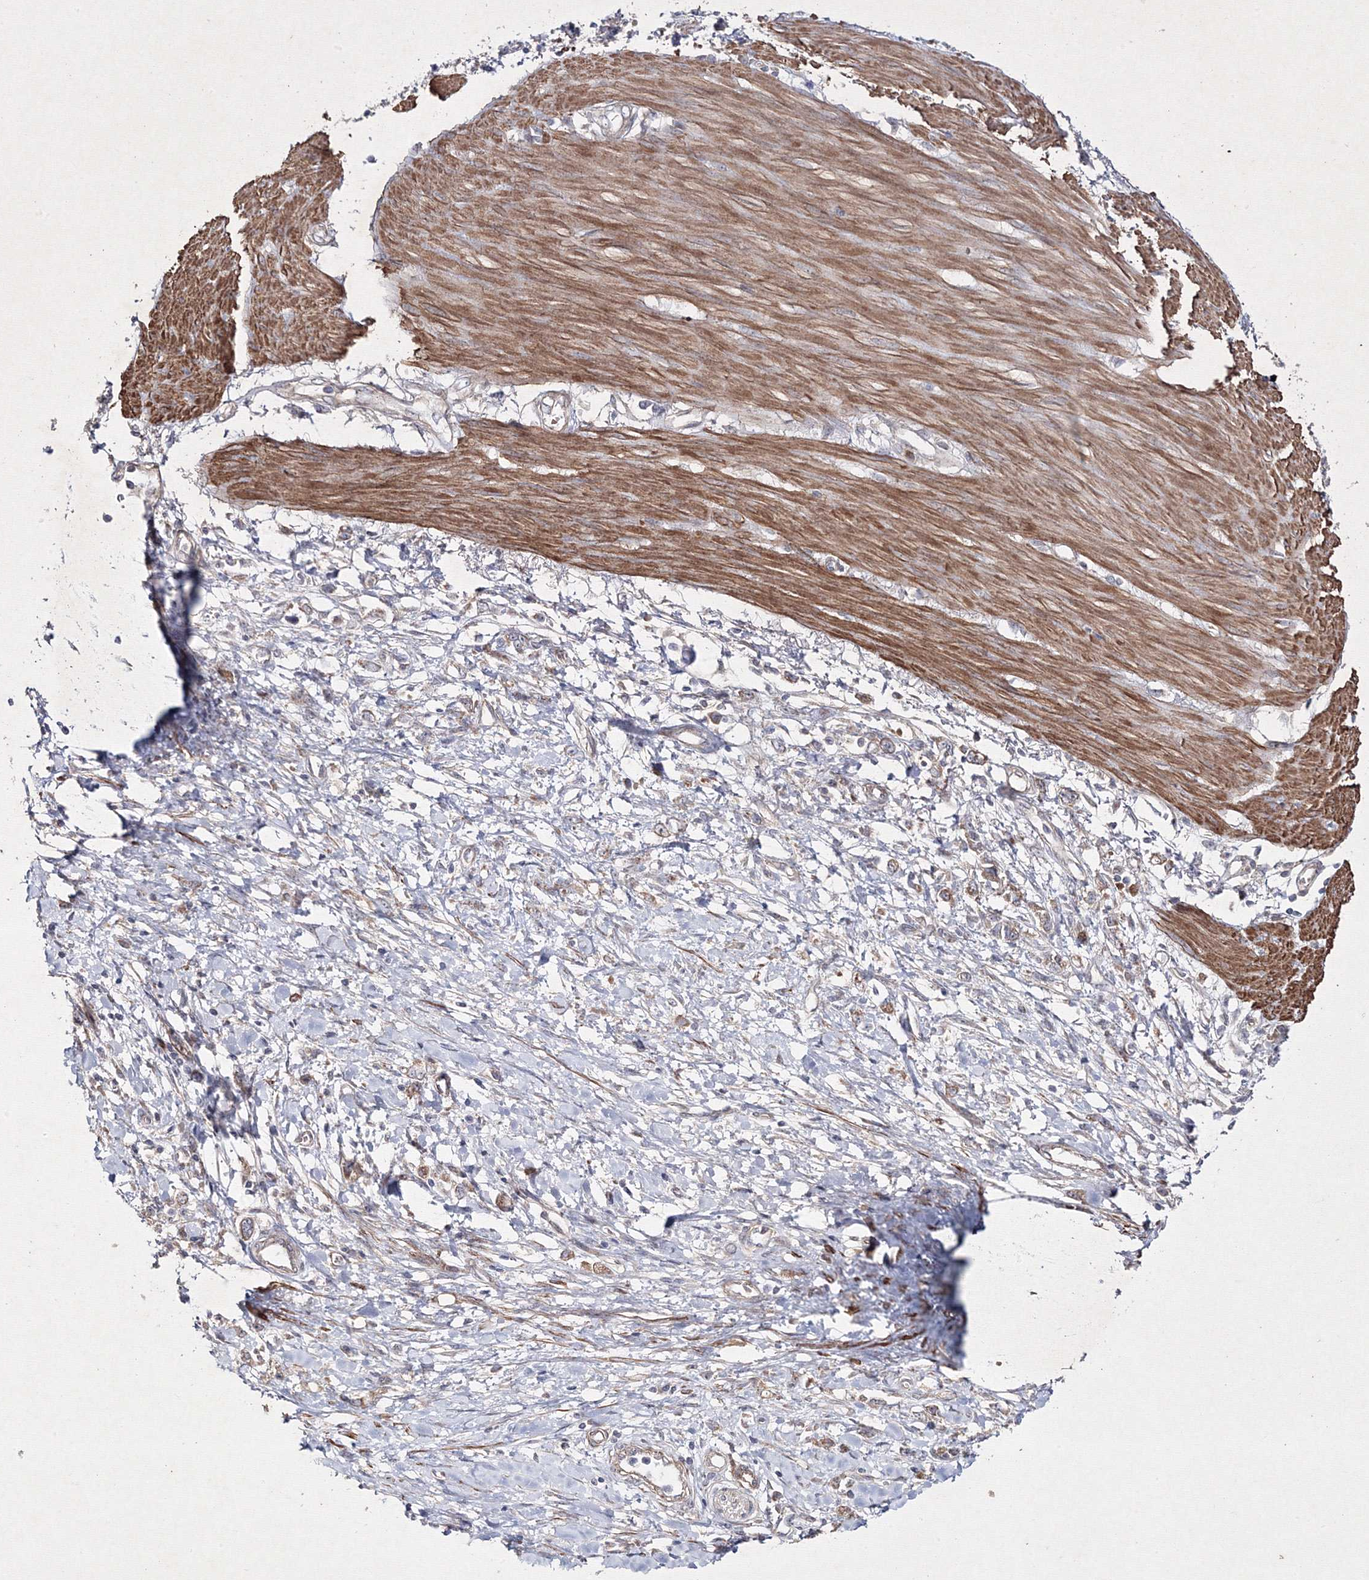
{"staining": {"intensity": "weak", "quantity": "<25%", "location": "cytoplasmic/membranous"}, "tissue": "stomach cancer", "cell_type": "Tumor cells", "image_type": "cancer", "snomed": [{"axis": "morphology", "description": "Adenocarcinoma, NOS"}, {"axis": "topography", "description": "Stomach"}], "caption": "Tumor cells are negative for brown protein staining in stomach cancer (adenocarcinoma).", "gene": "GFM1", "patient": {"sex": "female", "age": 76}}